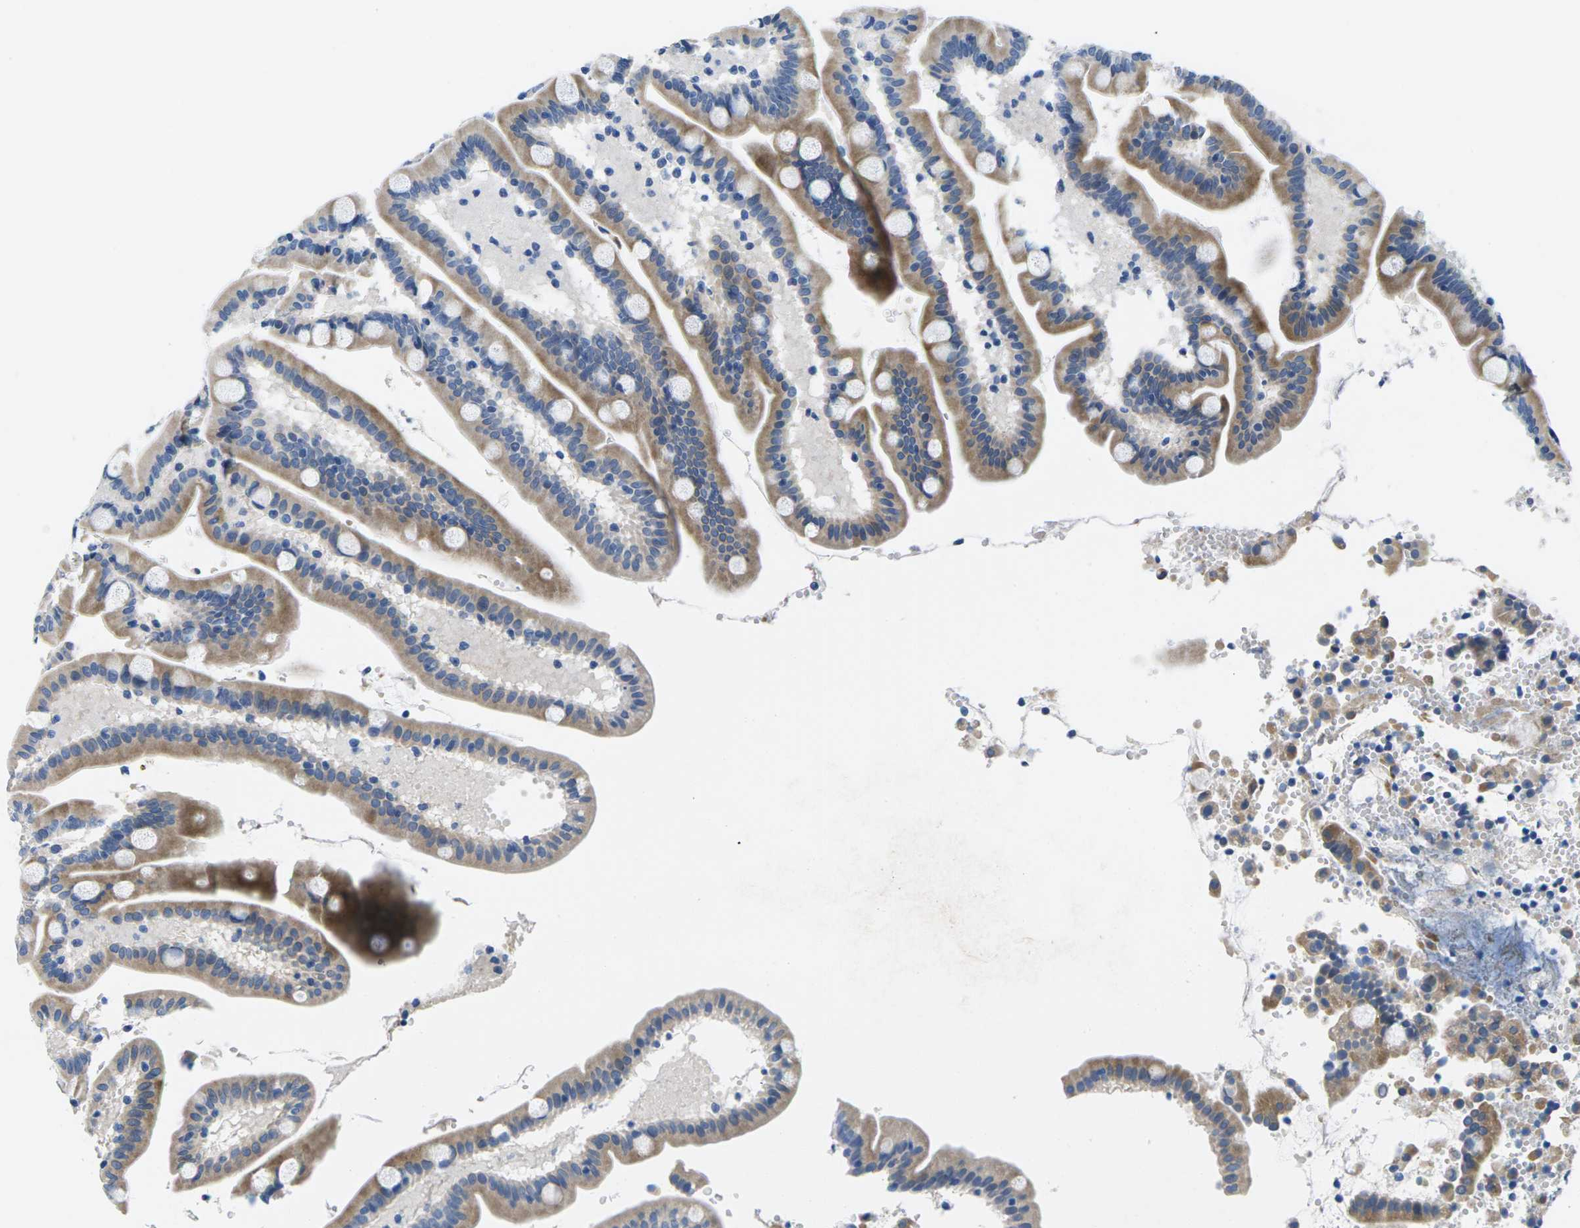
{"staining": {"intensity": "moderate", "quantity": "25%-75%", "location": "cytoplasmic/membranous"}, "tissue": "duodenum", "cell_type": "Glandular cells", "image_type": "normal", "snomed": [{"axis": "morphology", "description": "Normal tissue, NOS"}, {"axis": "topography", "description": "Duodenum"}], "caption": "Immunohistochemistry micrograph of unremarkable duodenum: human duodenum stained using IHC shows medium levels of moderate protein expression localized specifically in the cytoplasmic/membranous of glandular cells, appearing as a cytoplasmic/membranous brown color.", "gene": "TSPAN2", "patient": {"sex": "male", "age": 54}}